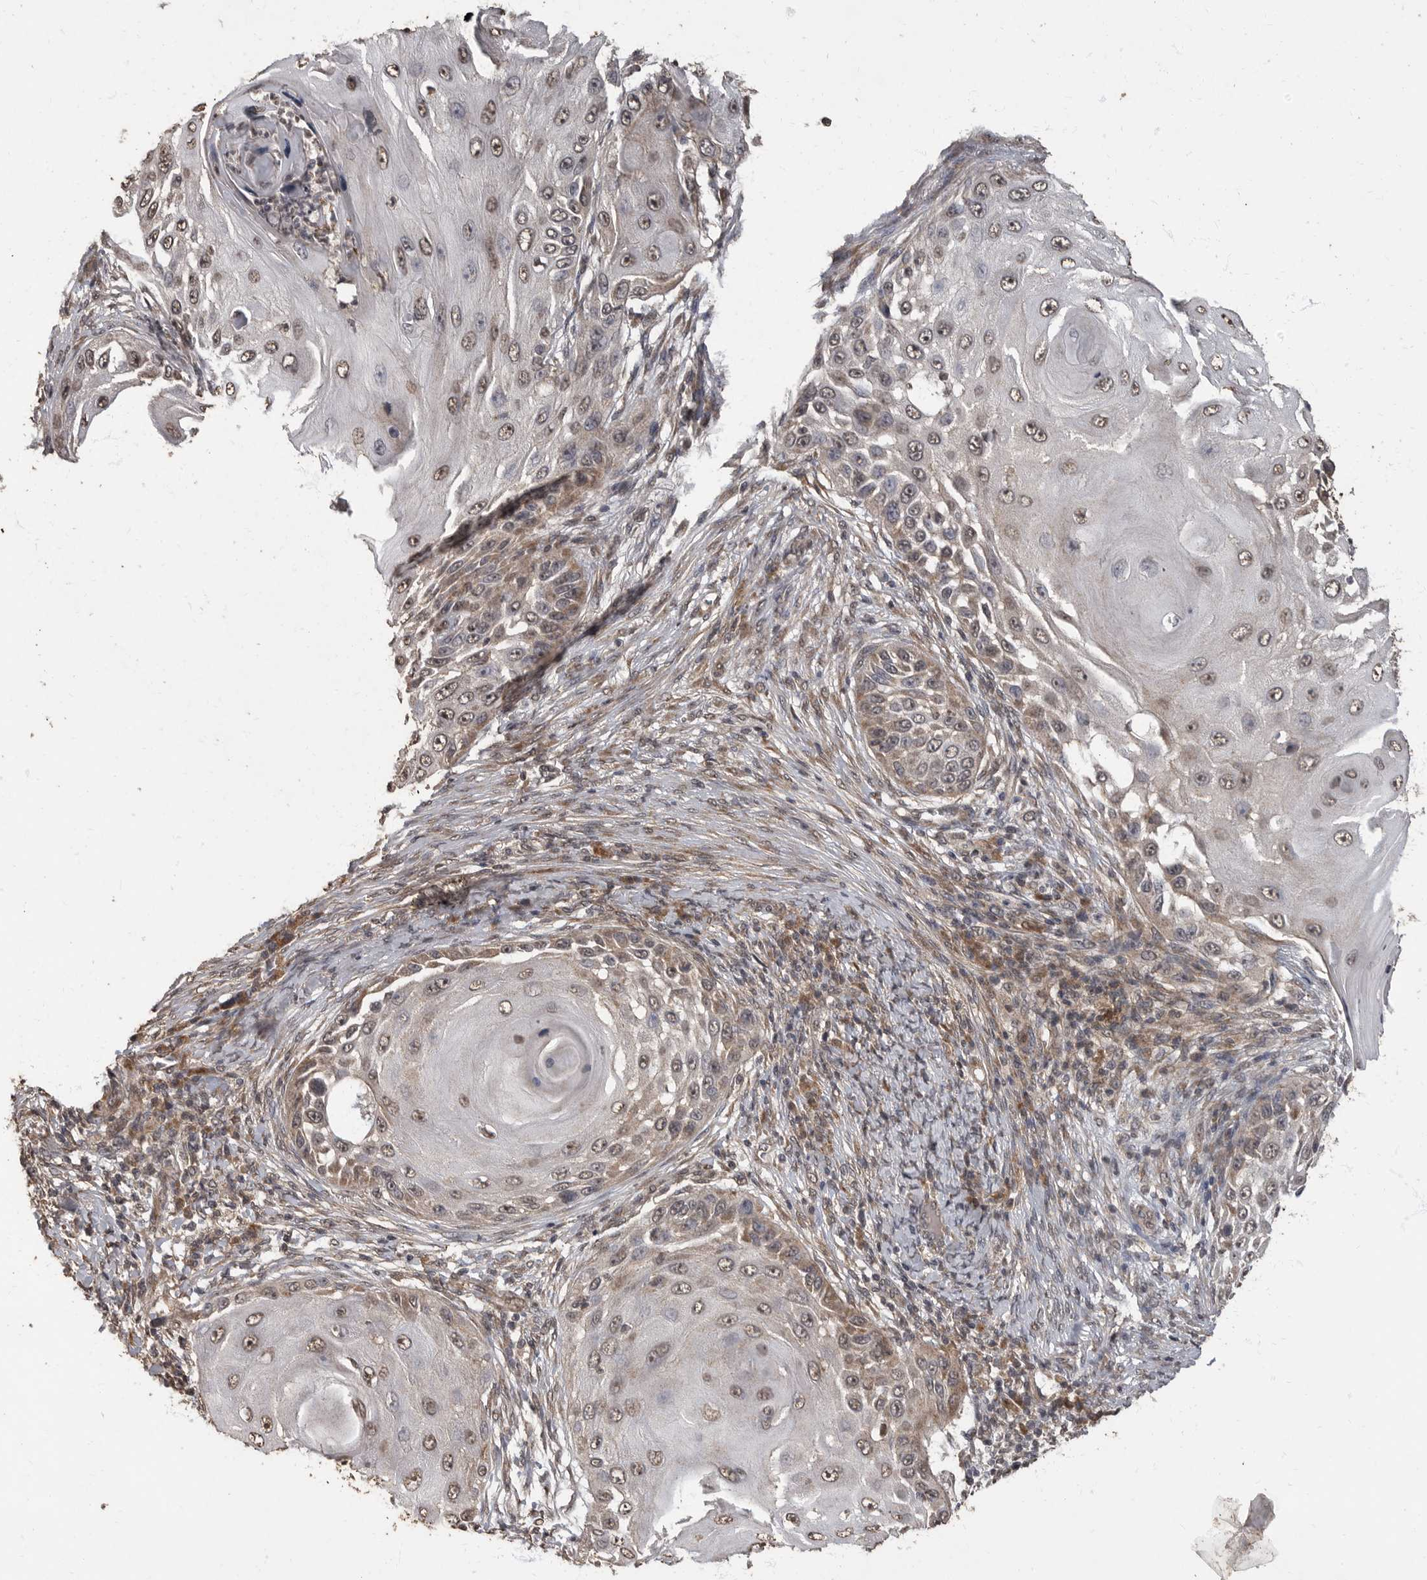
{"staining": {"intensity": "weak", "quantity": ">75%", "location": "cytoplasmic/membranous,nuclear"}, "tissue": "skin cancer", "cell_type": "Tumor cells", "image_type": "cancer", "snomed": [{"axis": "morphology", "description": "Squamous cell carcinoma, NOS"}, {"axis": "topography", "description": "Skin"}], "caption": "Immunohistochemical staining of human skin cancer (squamous cell carcinoma) reveals low levels of weak cytoplasmic/membranous and nuclear protein positivity in approximately >75% of tumor cells.", "gene": "MAFG", "patient": {"sex": "female", "age": 44}}